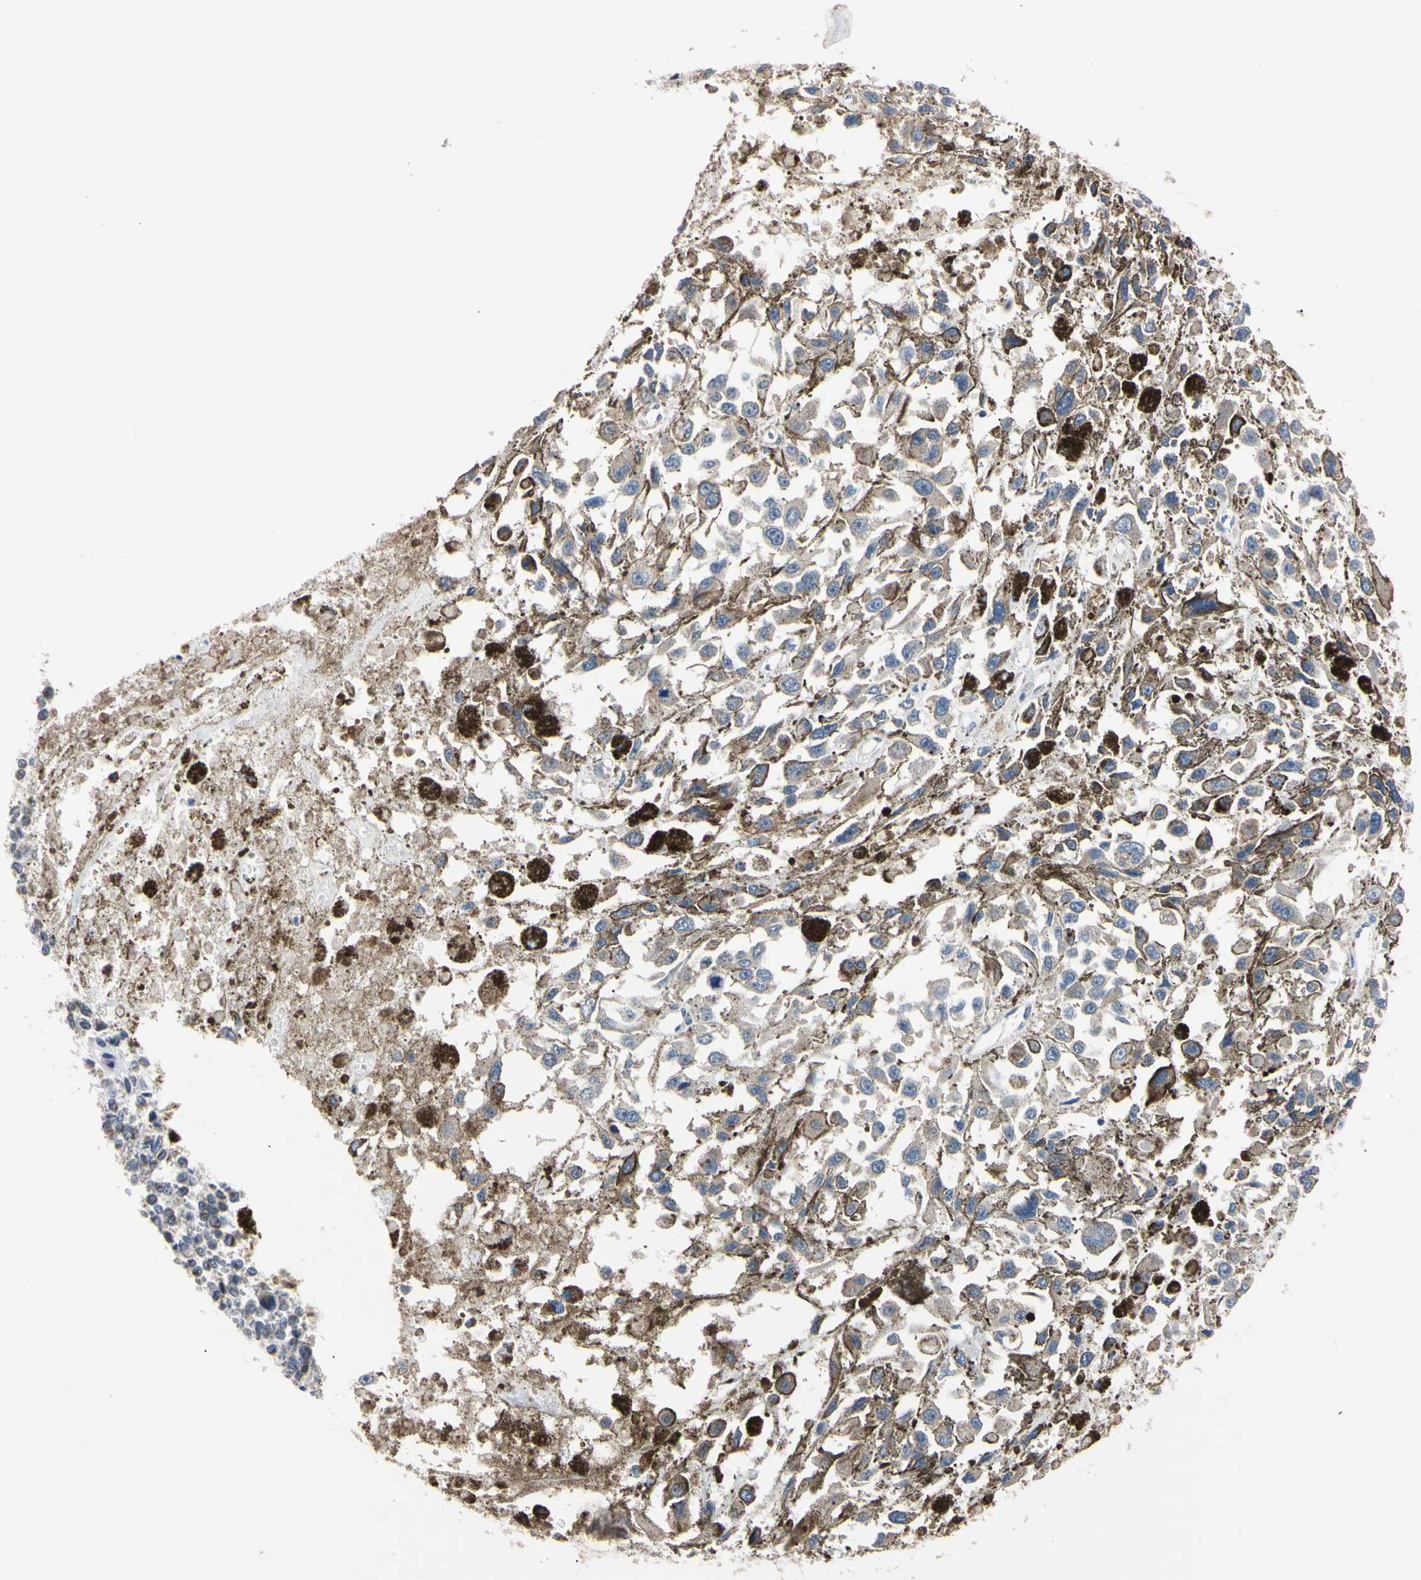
{"staining": {"intensity": "negative", "quantity": "none", "location": "none"}, "tissue": "melanoma", "cell_type": "Tumor cells", "image_type": "cancer", "snomed": [{"axis": "morphology", "description": "Malignant melanoma, Metastatic site"}, {"axis": "topography", "description": "Lymph node"}], "caption": "DAB (3,3'-diaminobenzidine) immunohistochemical staining of melanoma shows no significant expression in tumor cells.", "gene": "PNKD", "patient": {"sex": "male", "age": 59}}